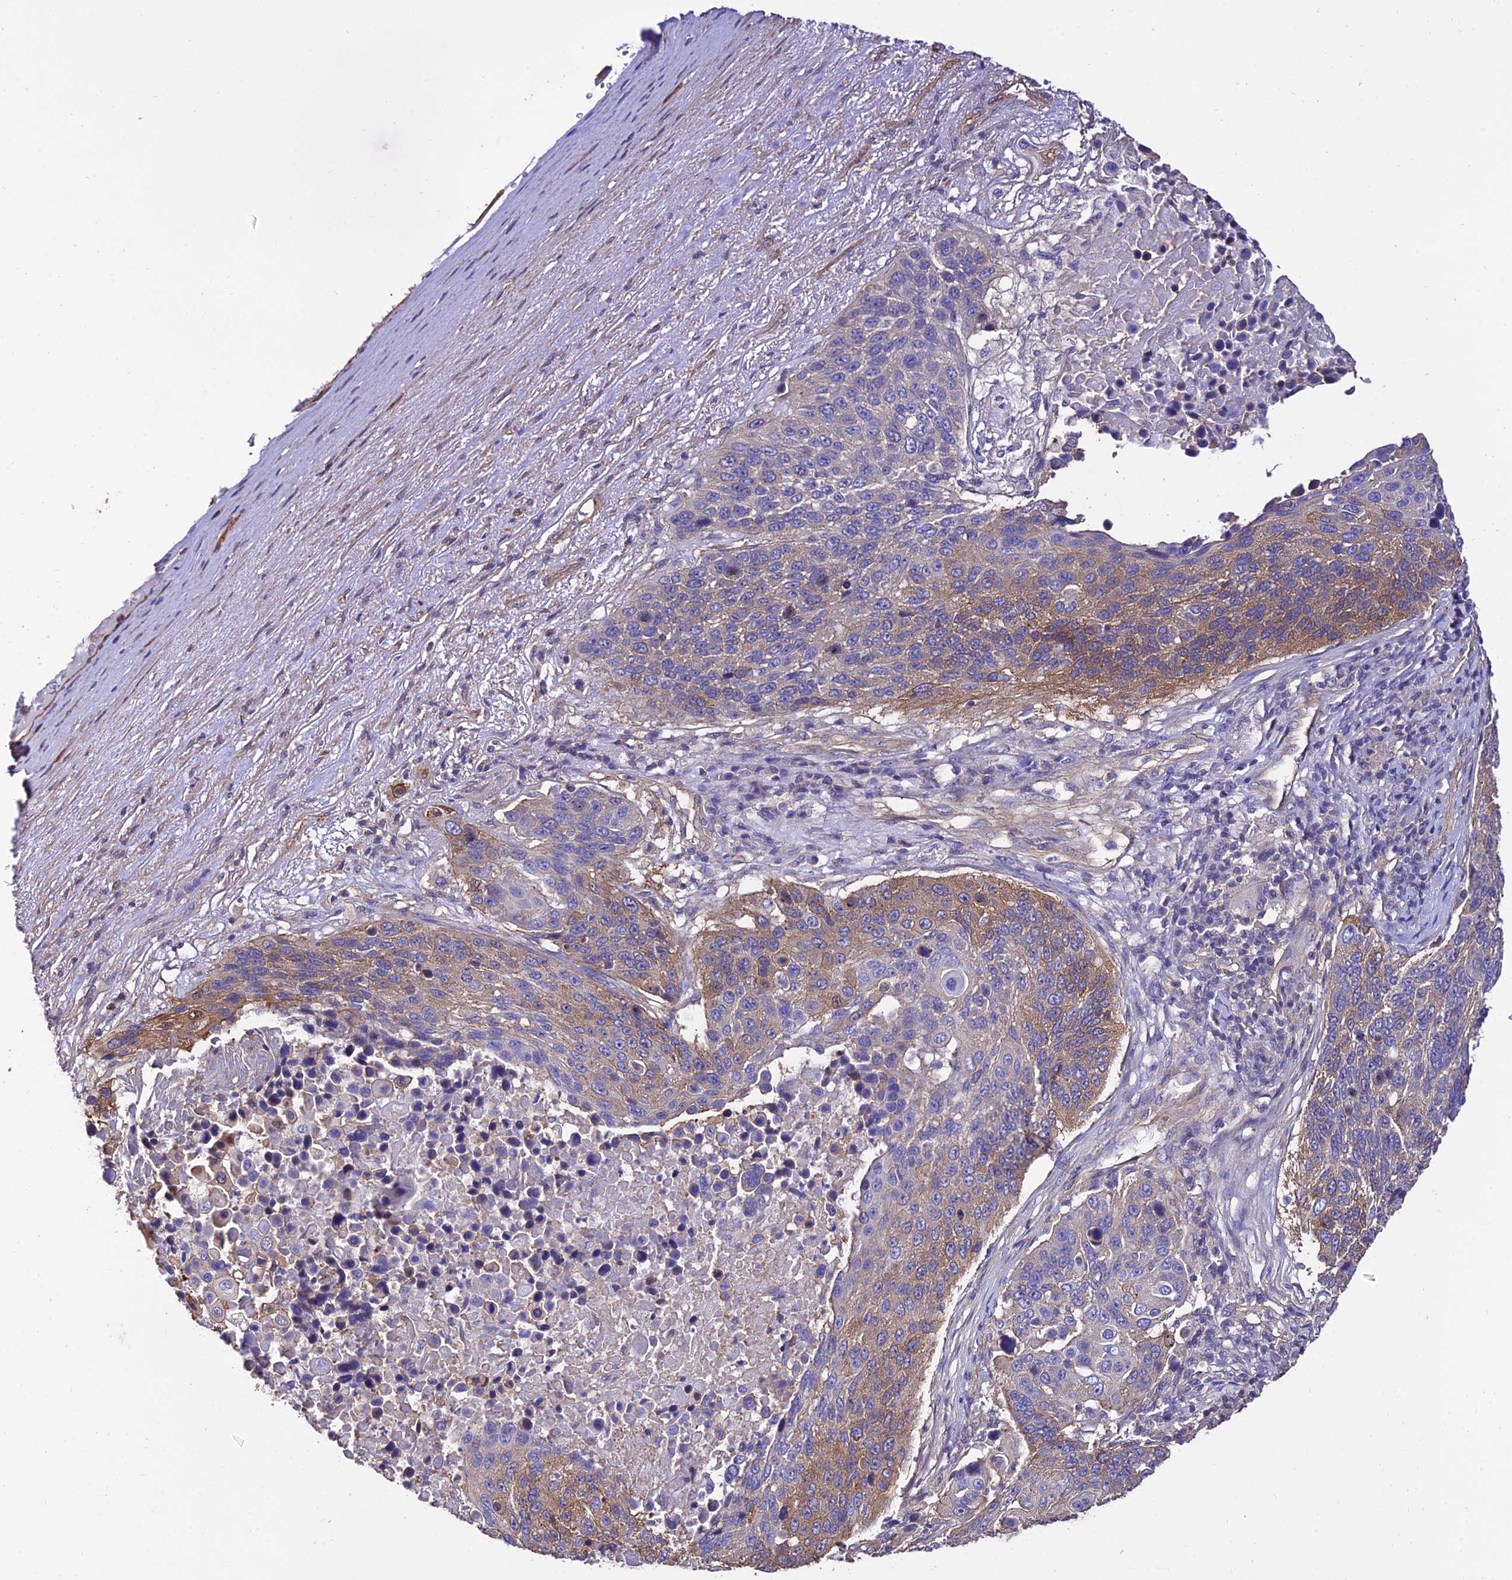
{"staining": {"intensity": "moderate", "quantity": "25%-75%", "location": "cytoplasmic/membranous"}, "tissue": "lung cancer", "cell_type": "Tumor cells", "image_type": "cancer", "snomed": [{"axis": "morphology", "description": "Normal tissue, NOS"}, {"axis": "morphology", "description": "Squamous cell carcinoma, NOS"}, {"axis": "topography", "description": "Lymph node"}, {"axis": "topography", "description": "Lung"}], "caption": "Squamous cell carcinoma (lung) was stained to show a protein in brown. There is medium levels of moderate cytoplasmic/membranous expression in approximately 25%-75% of tumor cells.", "gene": "CALM2", "patient": {"sex": "male", "age": 66}}